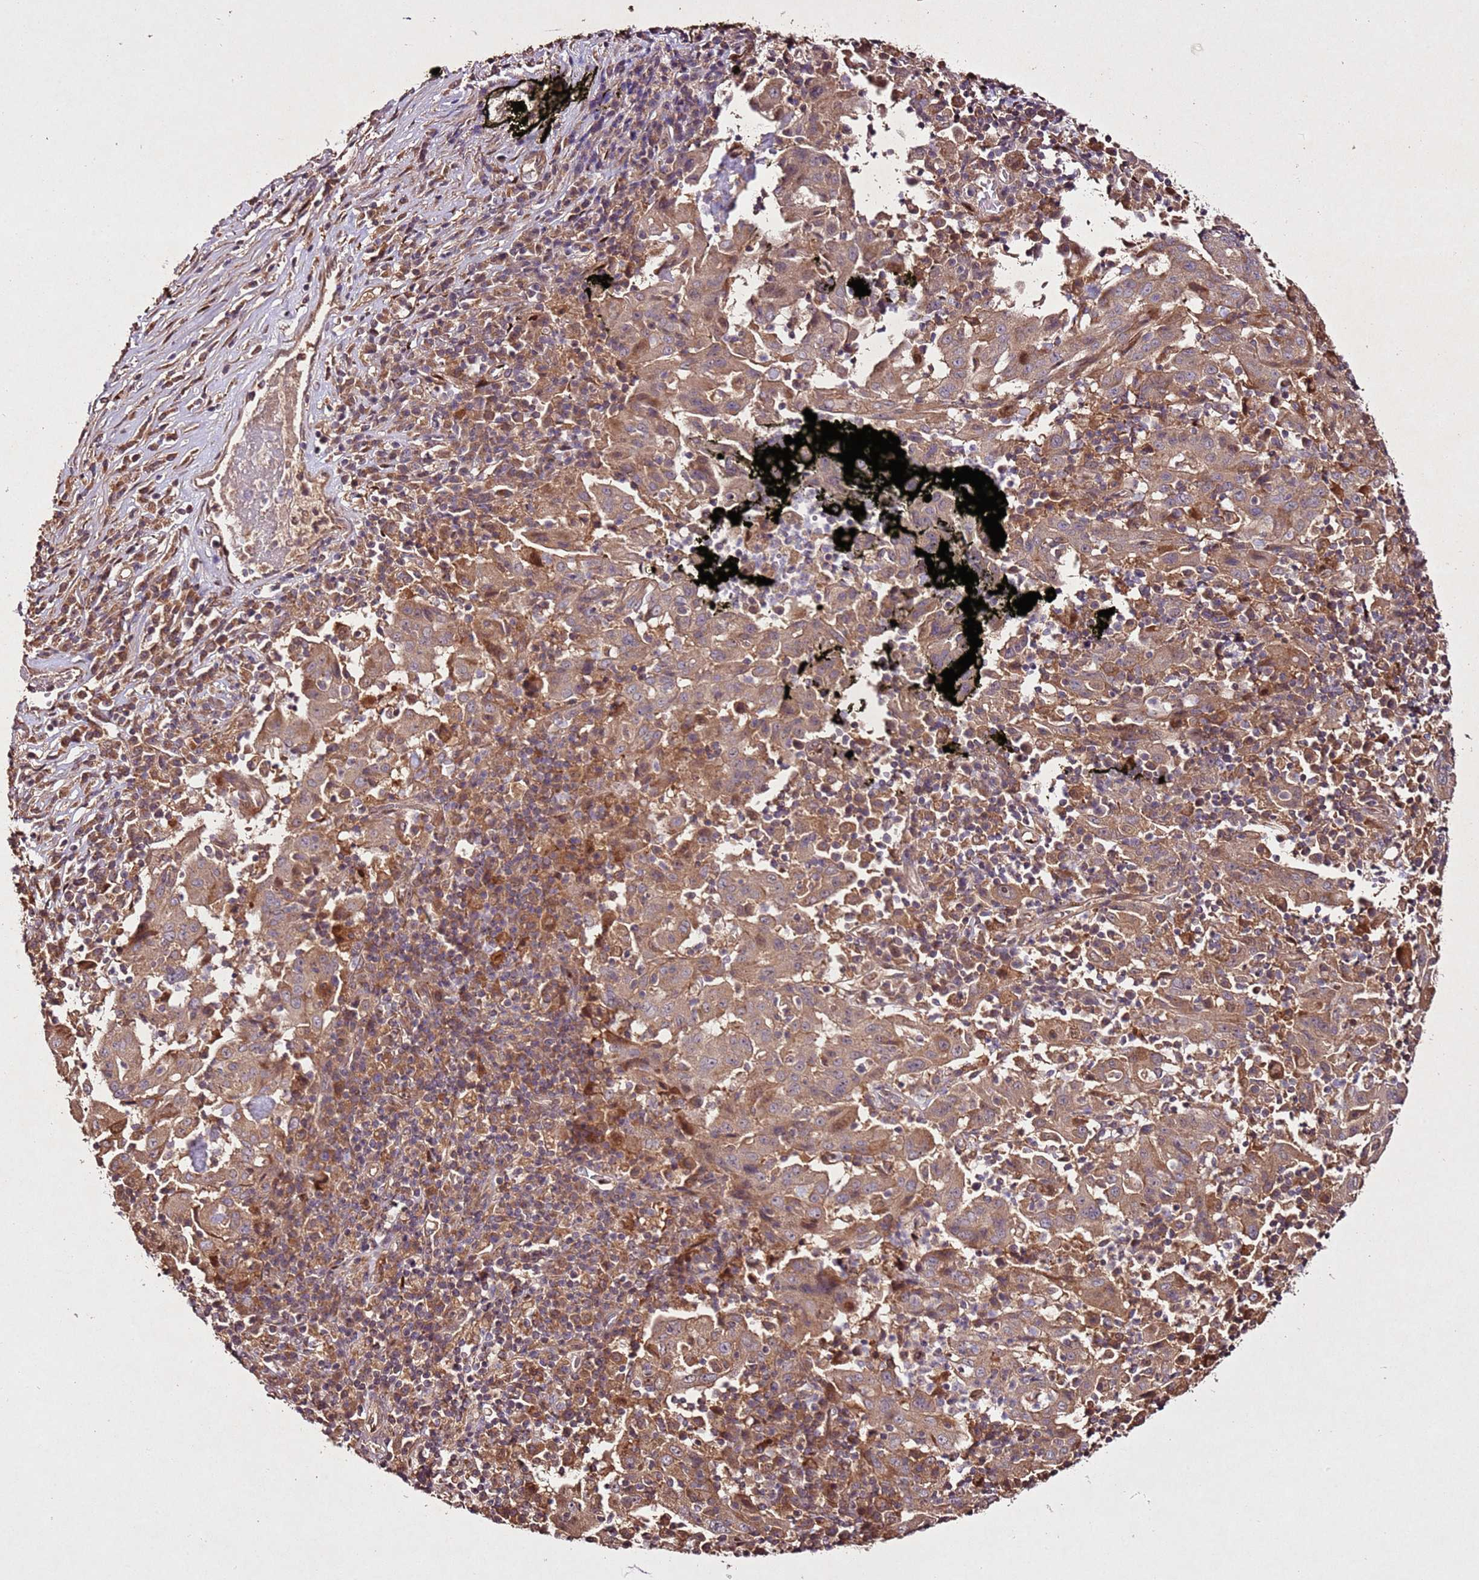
{"staining": {"intensity": "moderate", "quantity": ">75%", "location": "cytoplasmic/membranous"}, "tissue": "pancreatic cancer", "cell_type": "Tumor cells", "image_type": "cancer", "snomed": [{"axis": "morphology", "description": "Adenocarcinoma, NOS"}, {"axis": "topography", "description": "Pancreas"}], "caption": "Immunohistochemical staining of human pancreatic cancer demonstrates medium levels of moderate cytoplasmic/membranous positivity in about >75% of tumor cells.", "gene": "PTMA", "patient": {"sex": "male", "age": 63}}